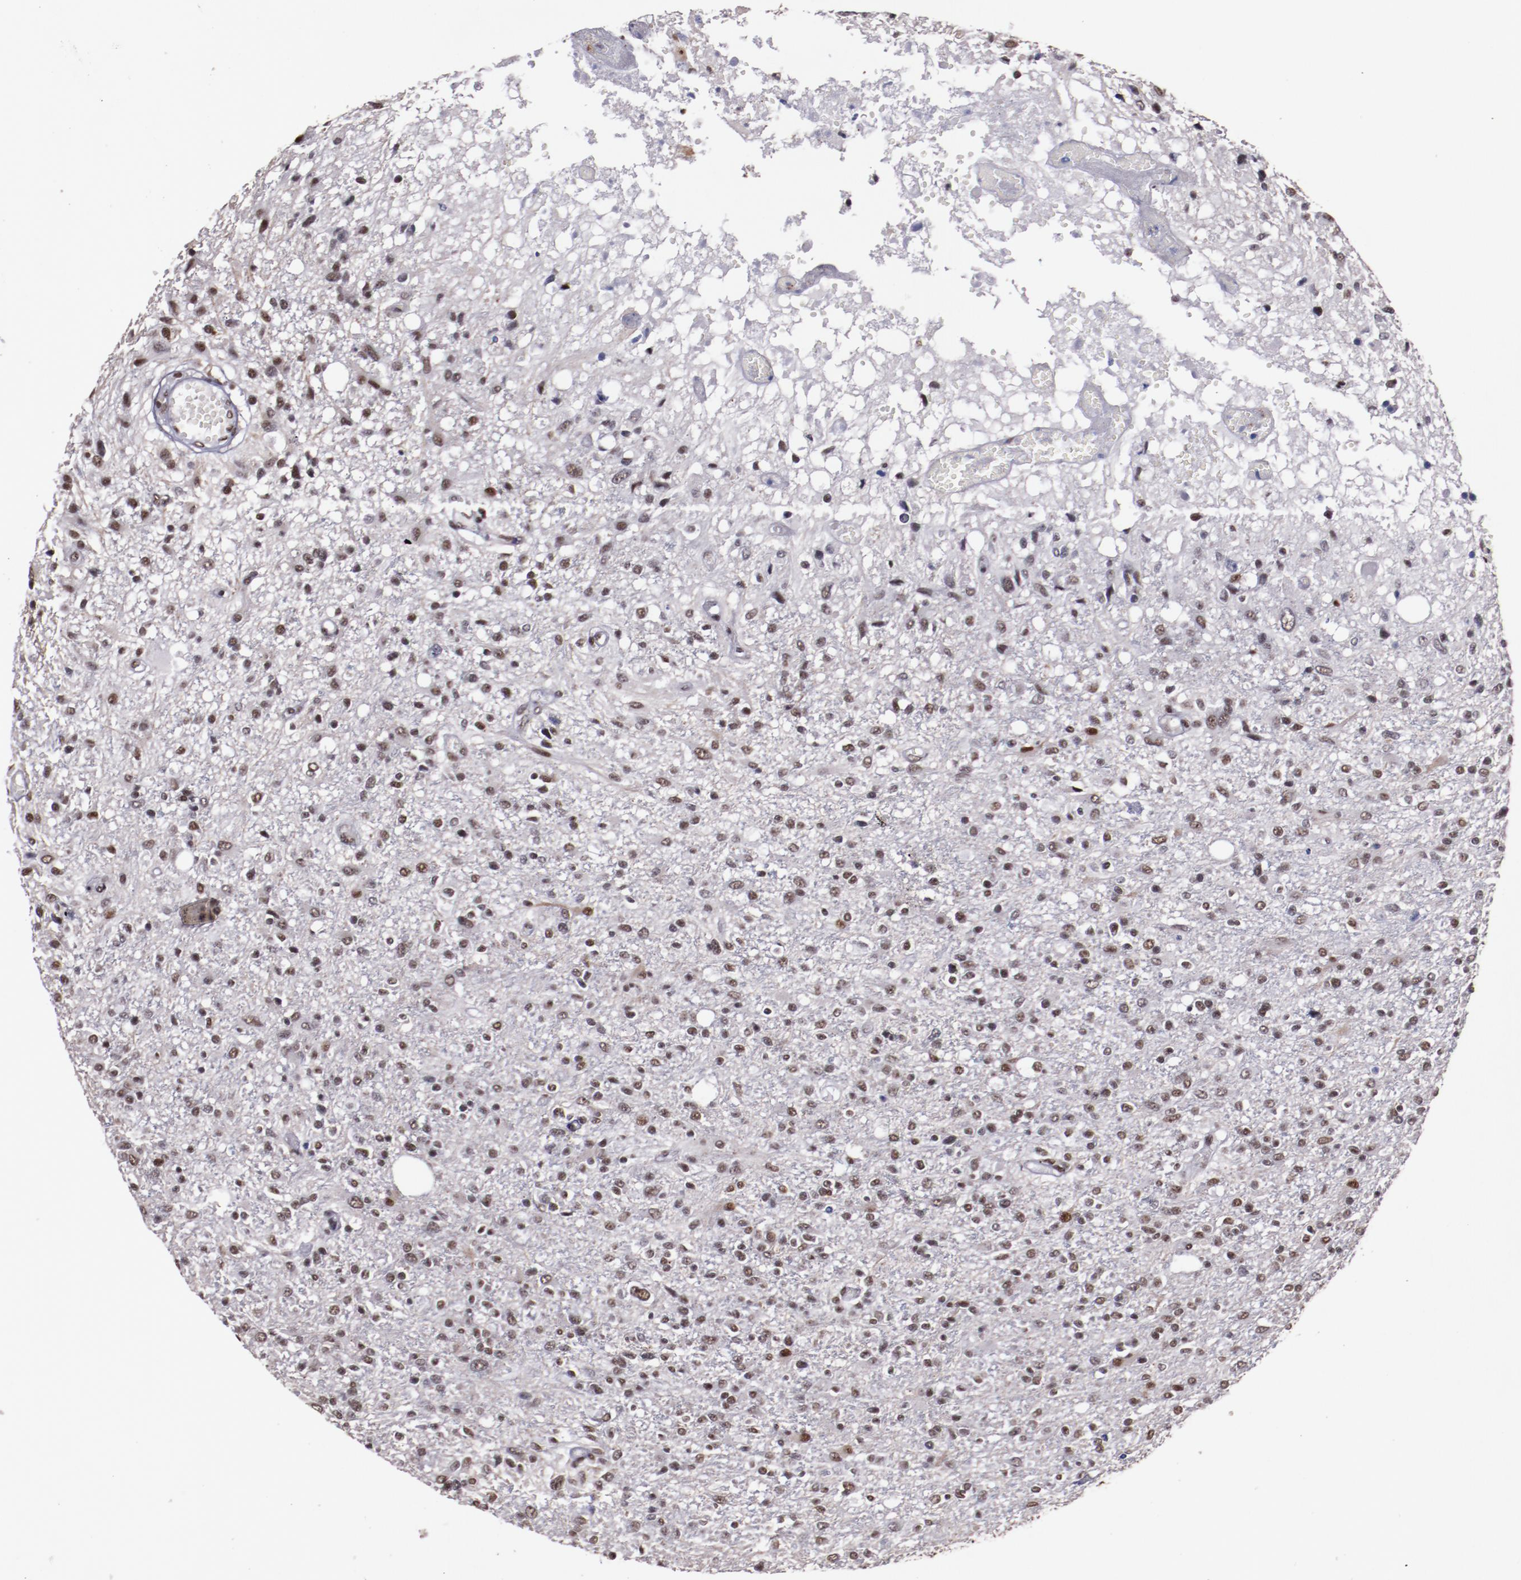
{"staining": {"intensity": "weak", "quantity": ">75%", "location": "nuclear"}, "tissue": "glioma", "cell_type": "Tumor cells", "image_type": "cancer", "snomed": [{"axis": "morphology", "description": "Glioma, malignant, High grade"}, {"axis": "topography", "description": "Cerebral cortex"}], "caption": "Human malignant high-grade glioma stained with a protein marker exhibits weak staining in tumor cells.", "gene": "PPP4R3A", "patient": {"sex": "male", "age": 76}}